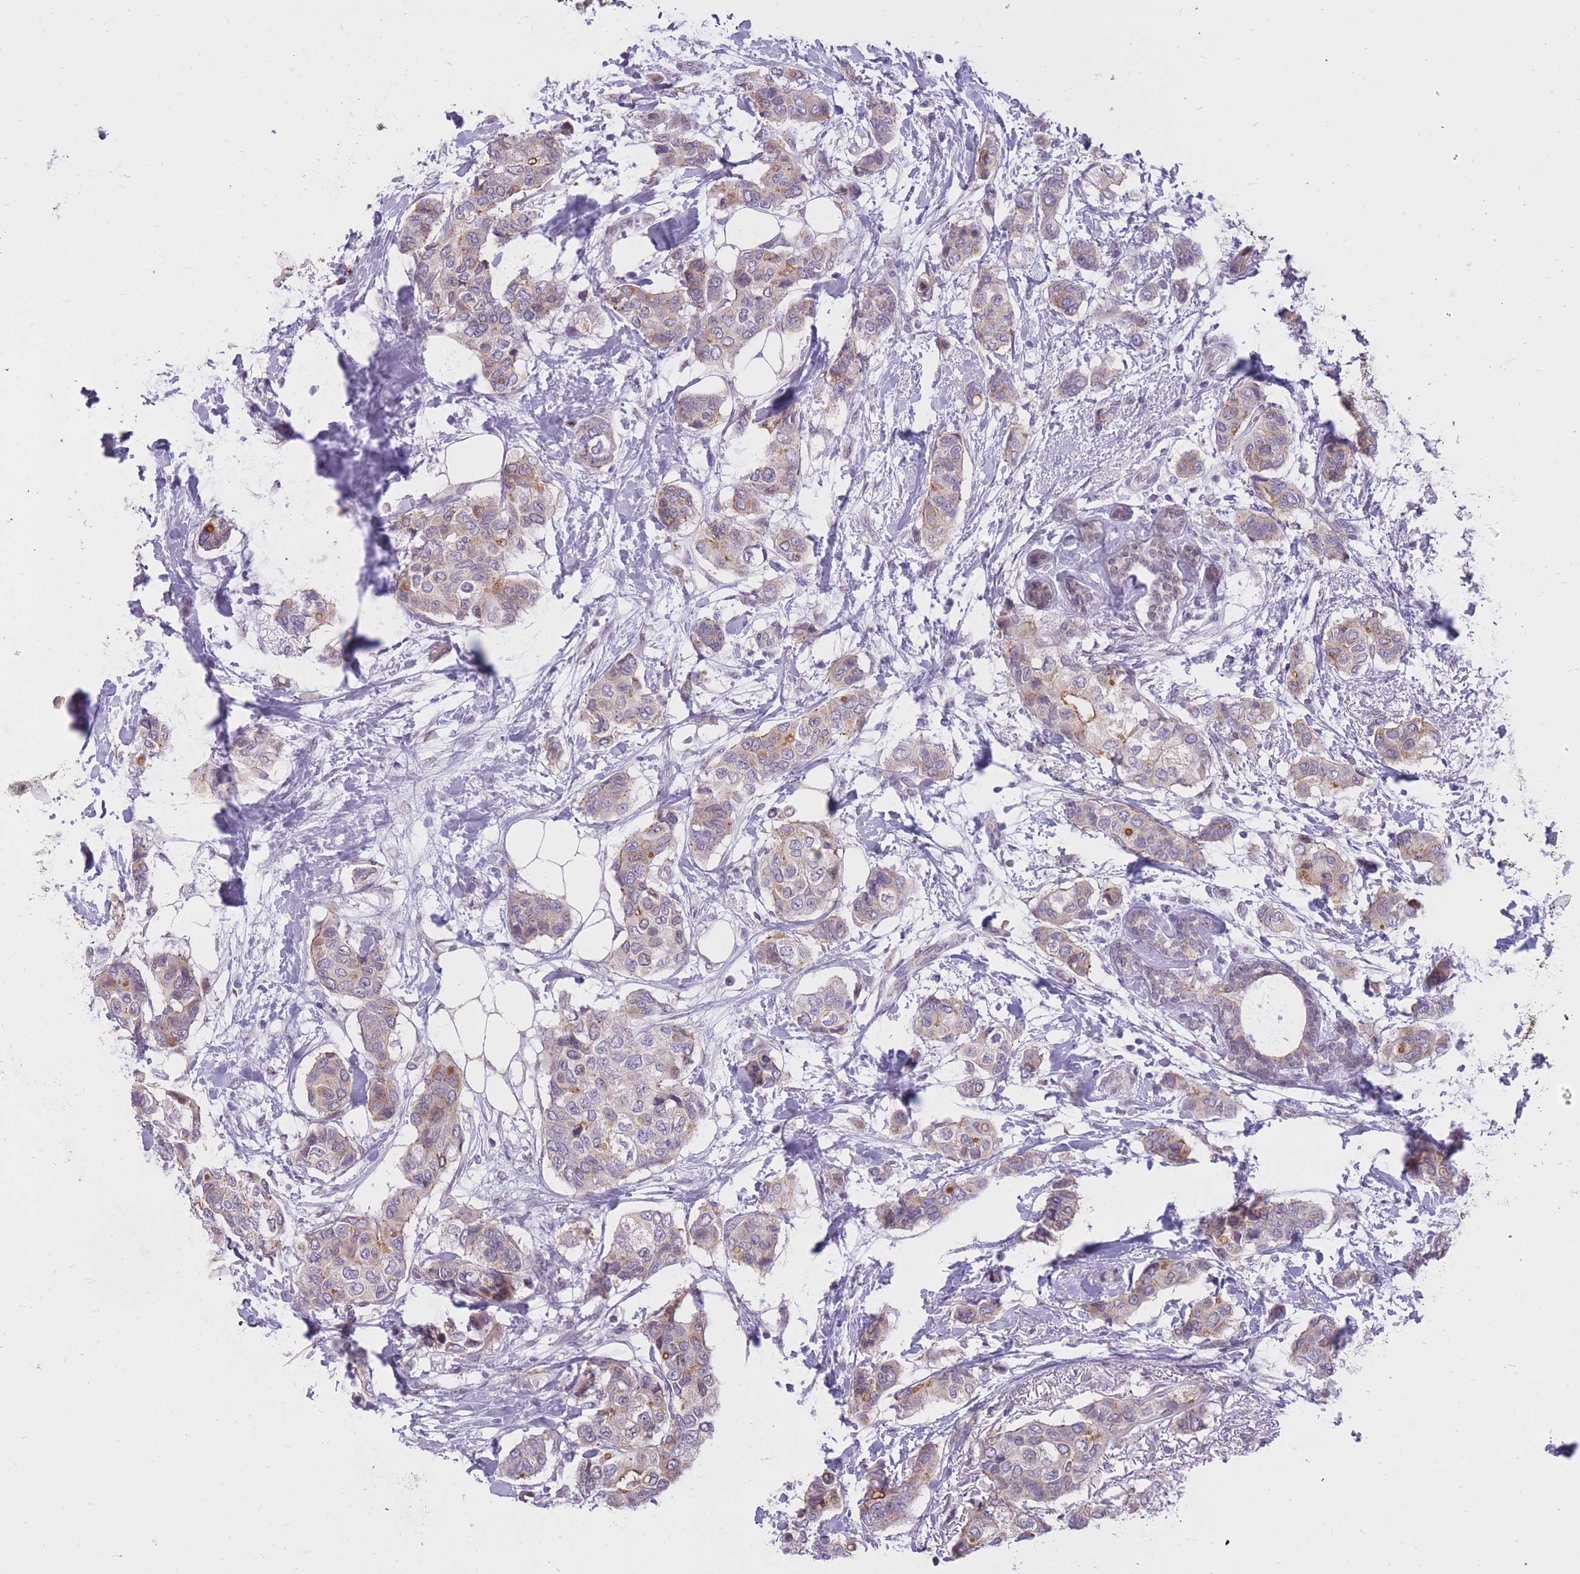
{"staining": {"intensity": "weak", "quantity": "25%-75%", "location": "cytoplasmic/membranous"}, "tissue": "breast cancer", "cell_type": "Tumor cells", "image_type": "cancer", "snomed": [{"axis": "morphology", "description": "Lobular carcinoma"}, {"axis": "topography", "description": "Breast"}], "caption": "IHC (DAB) staining of breast lobular carcinoma displays weak cytoplasmic/membranous protein staining in approximately 25%-75% of tumor cells.", "gene": "HOOK2", "patient": {"sex": "female", "age": 51}}